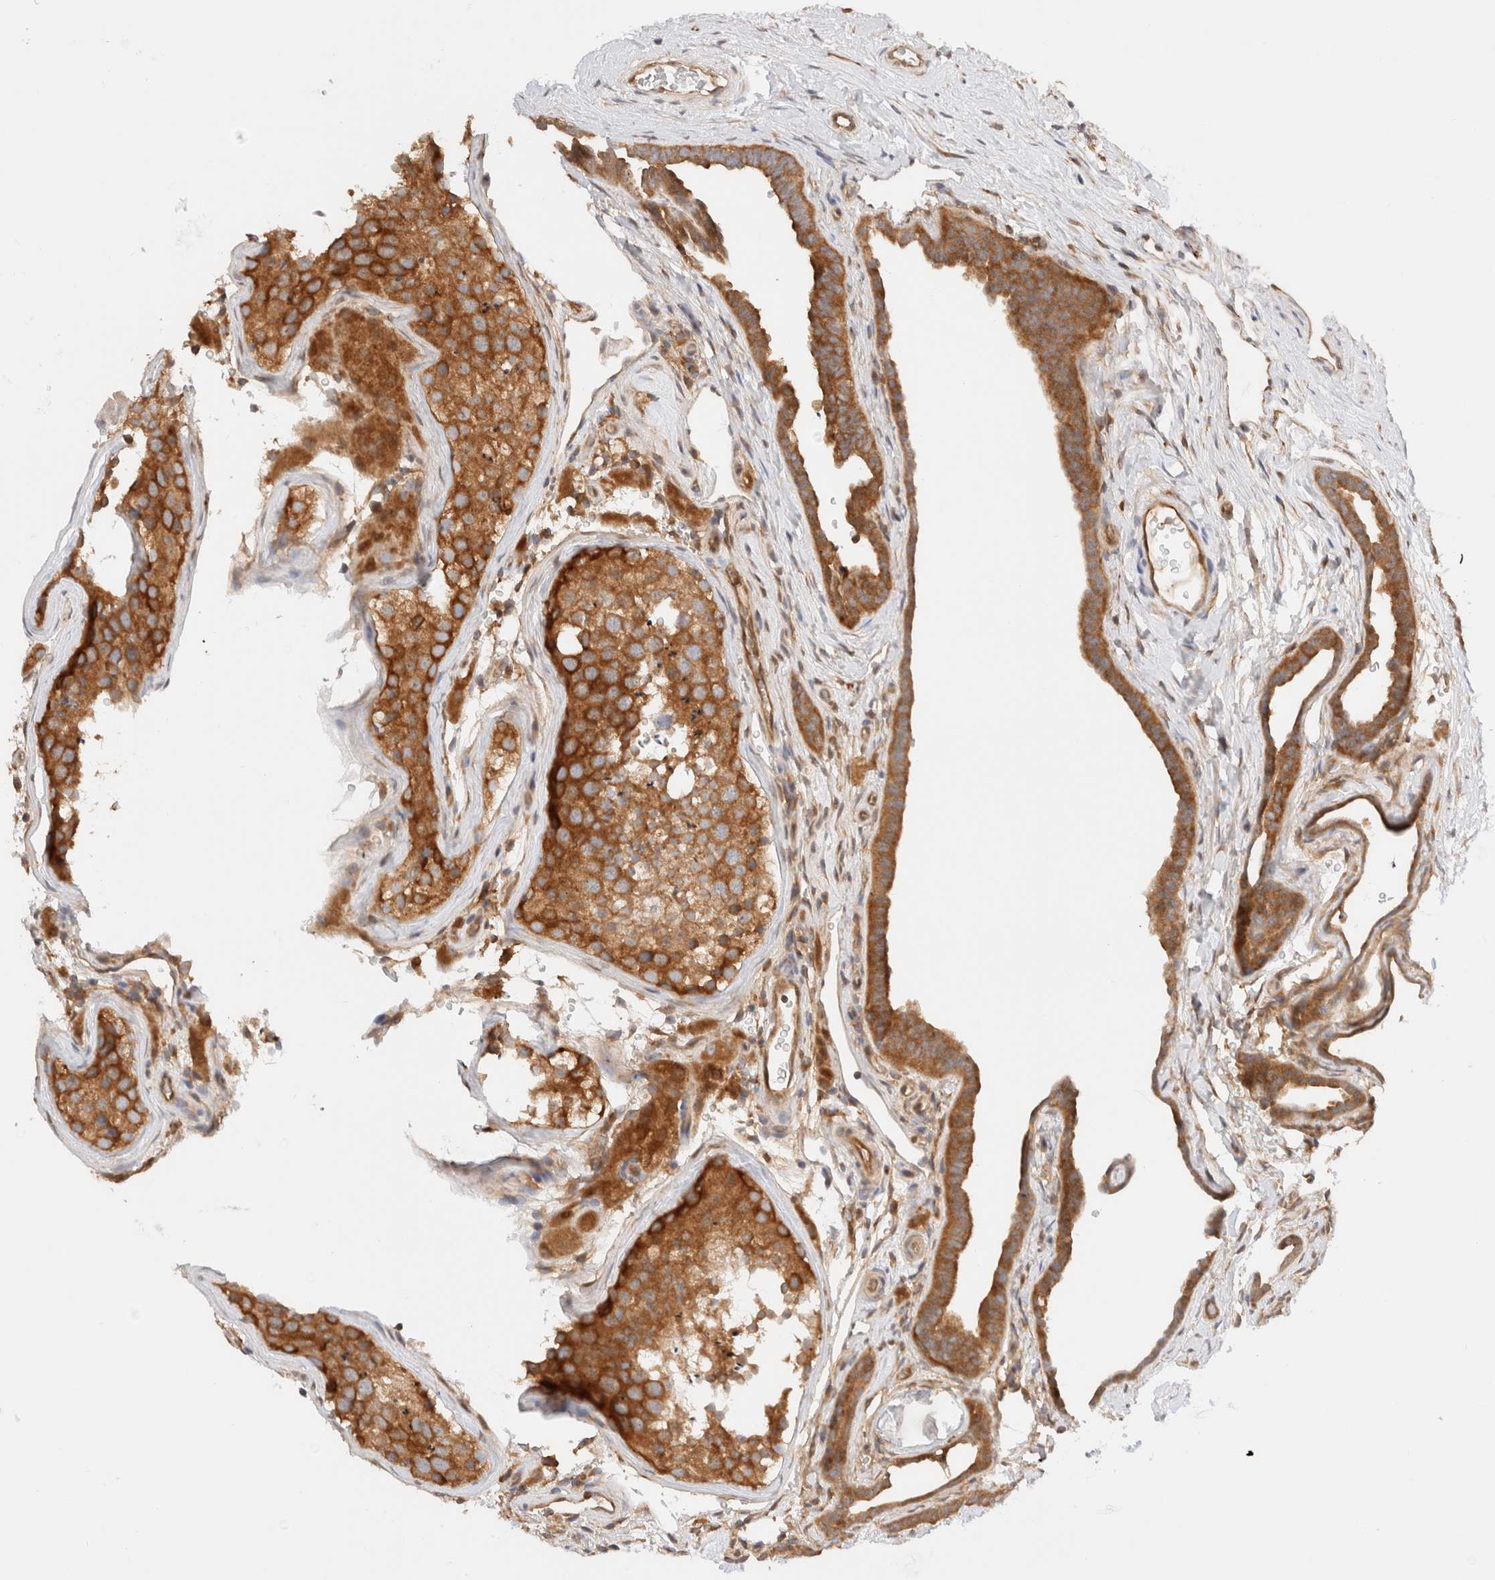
{"staining": {"intensity": "strong", "quantity": ">75%", "location": "cytoplasmic/membranous"}, "tissue": "testis cancer", "cell_type": "Tumor cells", "image_type": "cancer", "snomed": [{"axis": "morphology", "description": "Normal tissue, NOS"}, {"axis": "morphology", "description": "Seminoma, NOS"}, {"axis": "topography", "description": "Testis"}], "caption": "Testis seminoma stained with DAB immunohistochemistry exhibits high levels of strong cytoplasmic/membranous positivity in about >75% of tumor cells.", "gene": "RABEP1", "patient": {"sex": "male", "age": 43}}